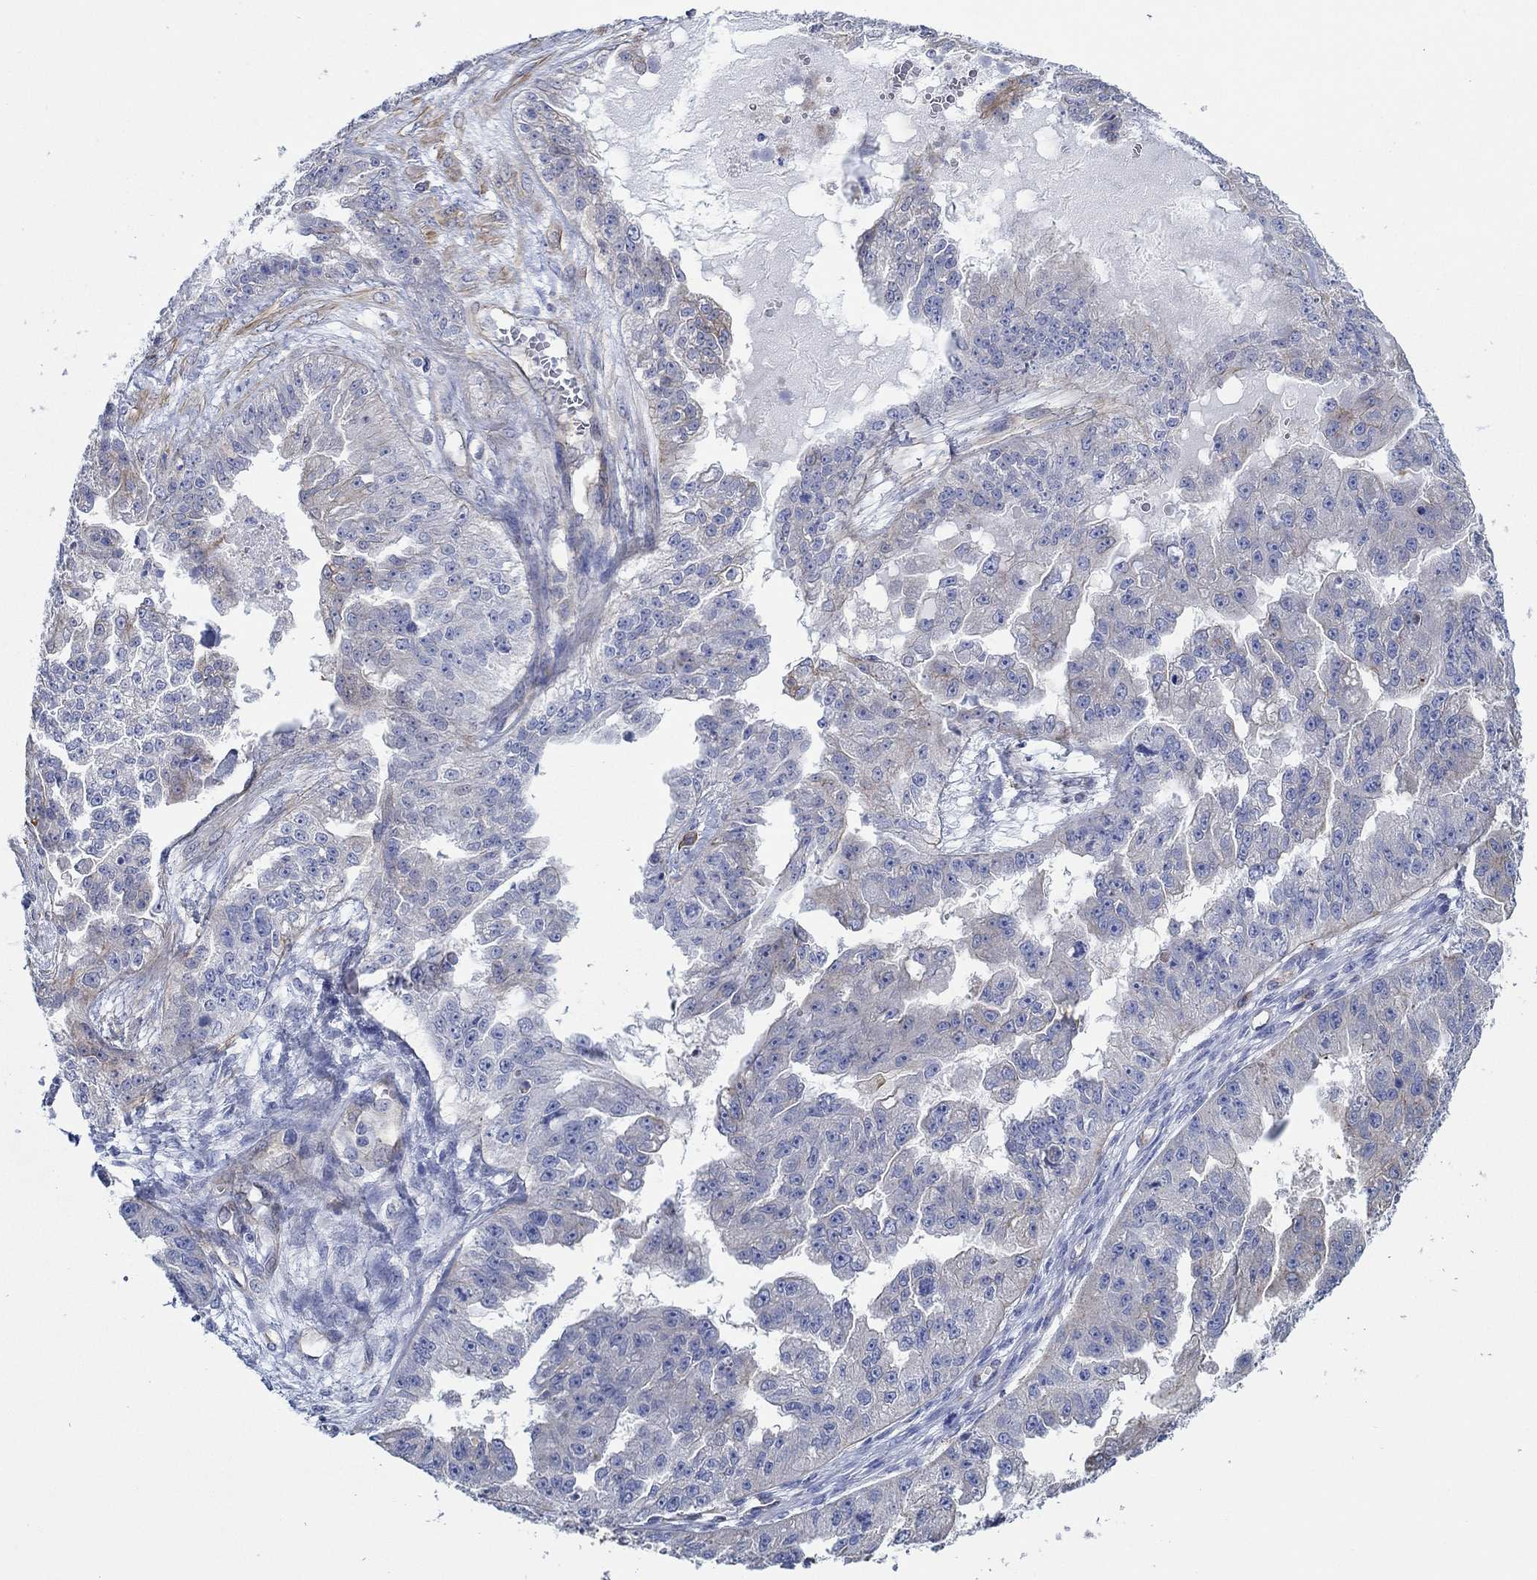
{"staining": {"intensity": "negative", "quantity": "none", "location": "none"}, "tissue": "ovarian cancer", "cell_type": "Tumor cells", "image_type": "cancer", "snomed": [{"axis": "morphology", "description": "Cystadenocarcinoma, serous, NOS"}, {"axis": "topography", "description": "Ovary"}], "caption": "An immunohistochemistry micrograph of serous cystadenocarcinoma (ovarian) is shown. There is no staining in tumor cells of serous cystadenocarcinoma (ovarian).", "gene": "FMN1", "patient": {"sex": "female", "age": 58}}